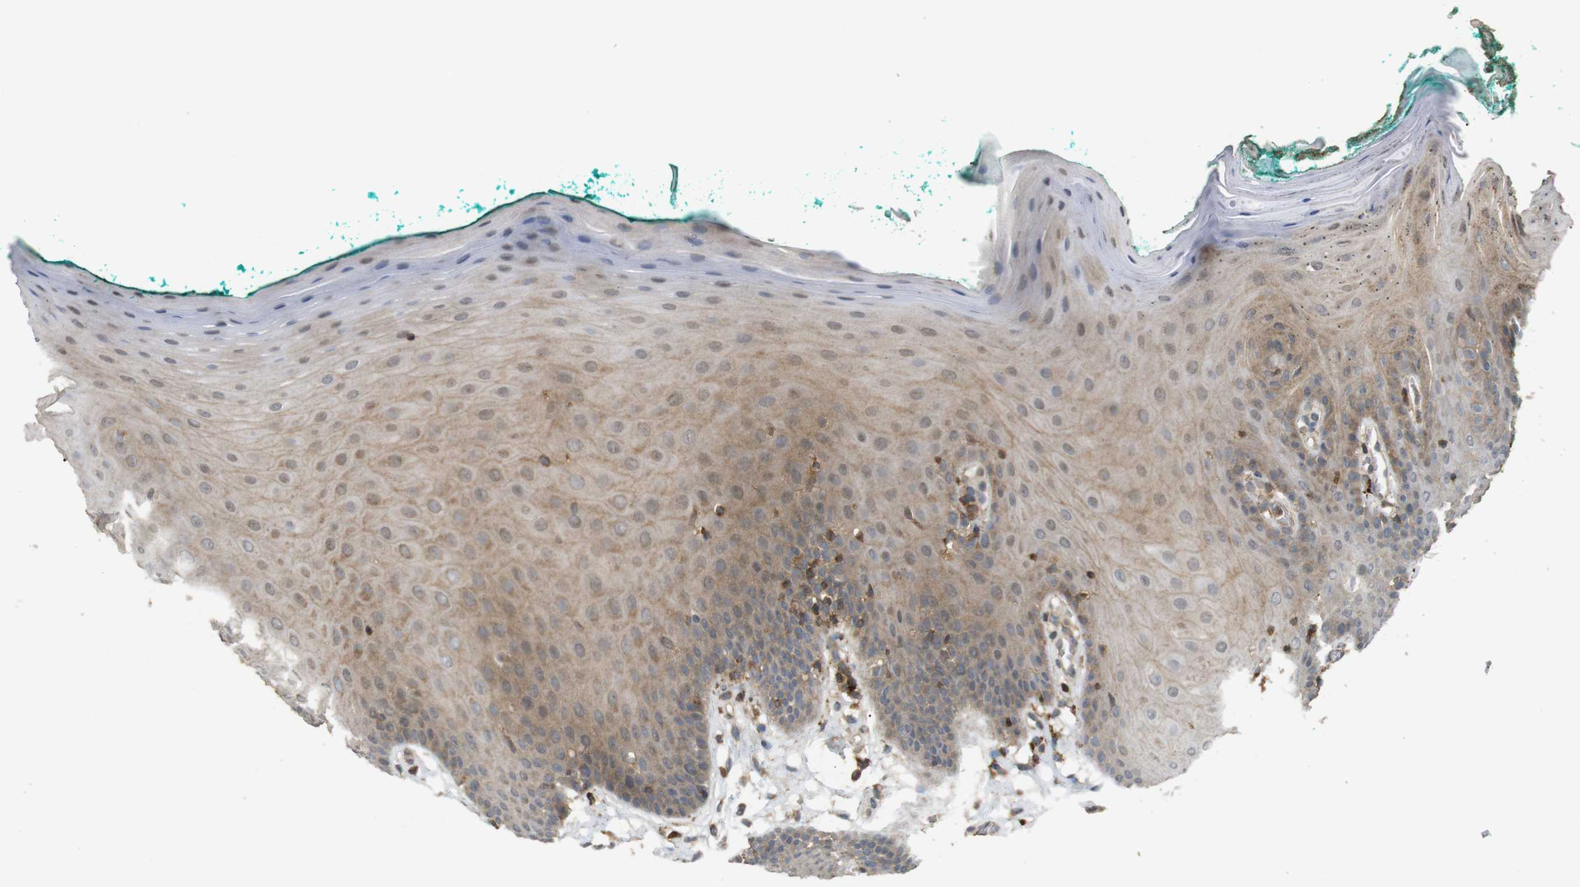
{"staining": {"intensity": "weak", "quantity": "25%-75%", "location": "cytoplasmic/membranous"}, "tissue": "oral mucosa", "cell_type": "Squamous epithelial cells", "image_type": "normal", "snomed": [{"axis": "morphology", "description": "Normal tissue, NOS"}, {"axis": "topography", "description": "Skeletal muscle"}, {"axis": "topography", "description": "Oral tissue"}], "caption": "There is low levels of weak cytoplasmic/membranous positivity in squamous epithelial cells of normal oral mucosa, as demonstrated by immunohistochemical staining (brown color).", "gene": "KSR1", "patient": {"sex": "male", "age": 58}}